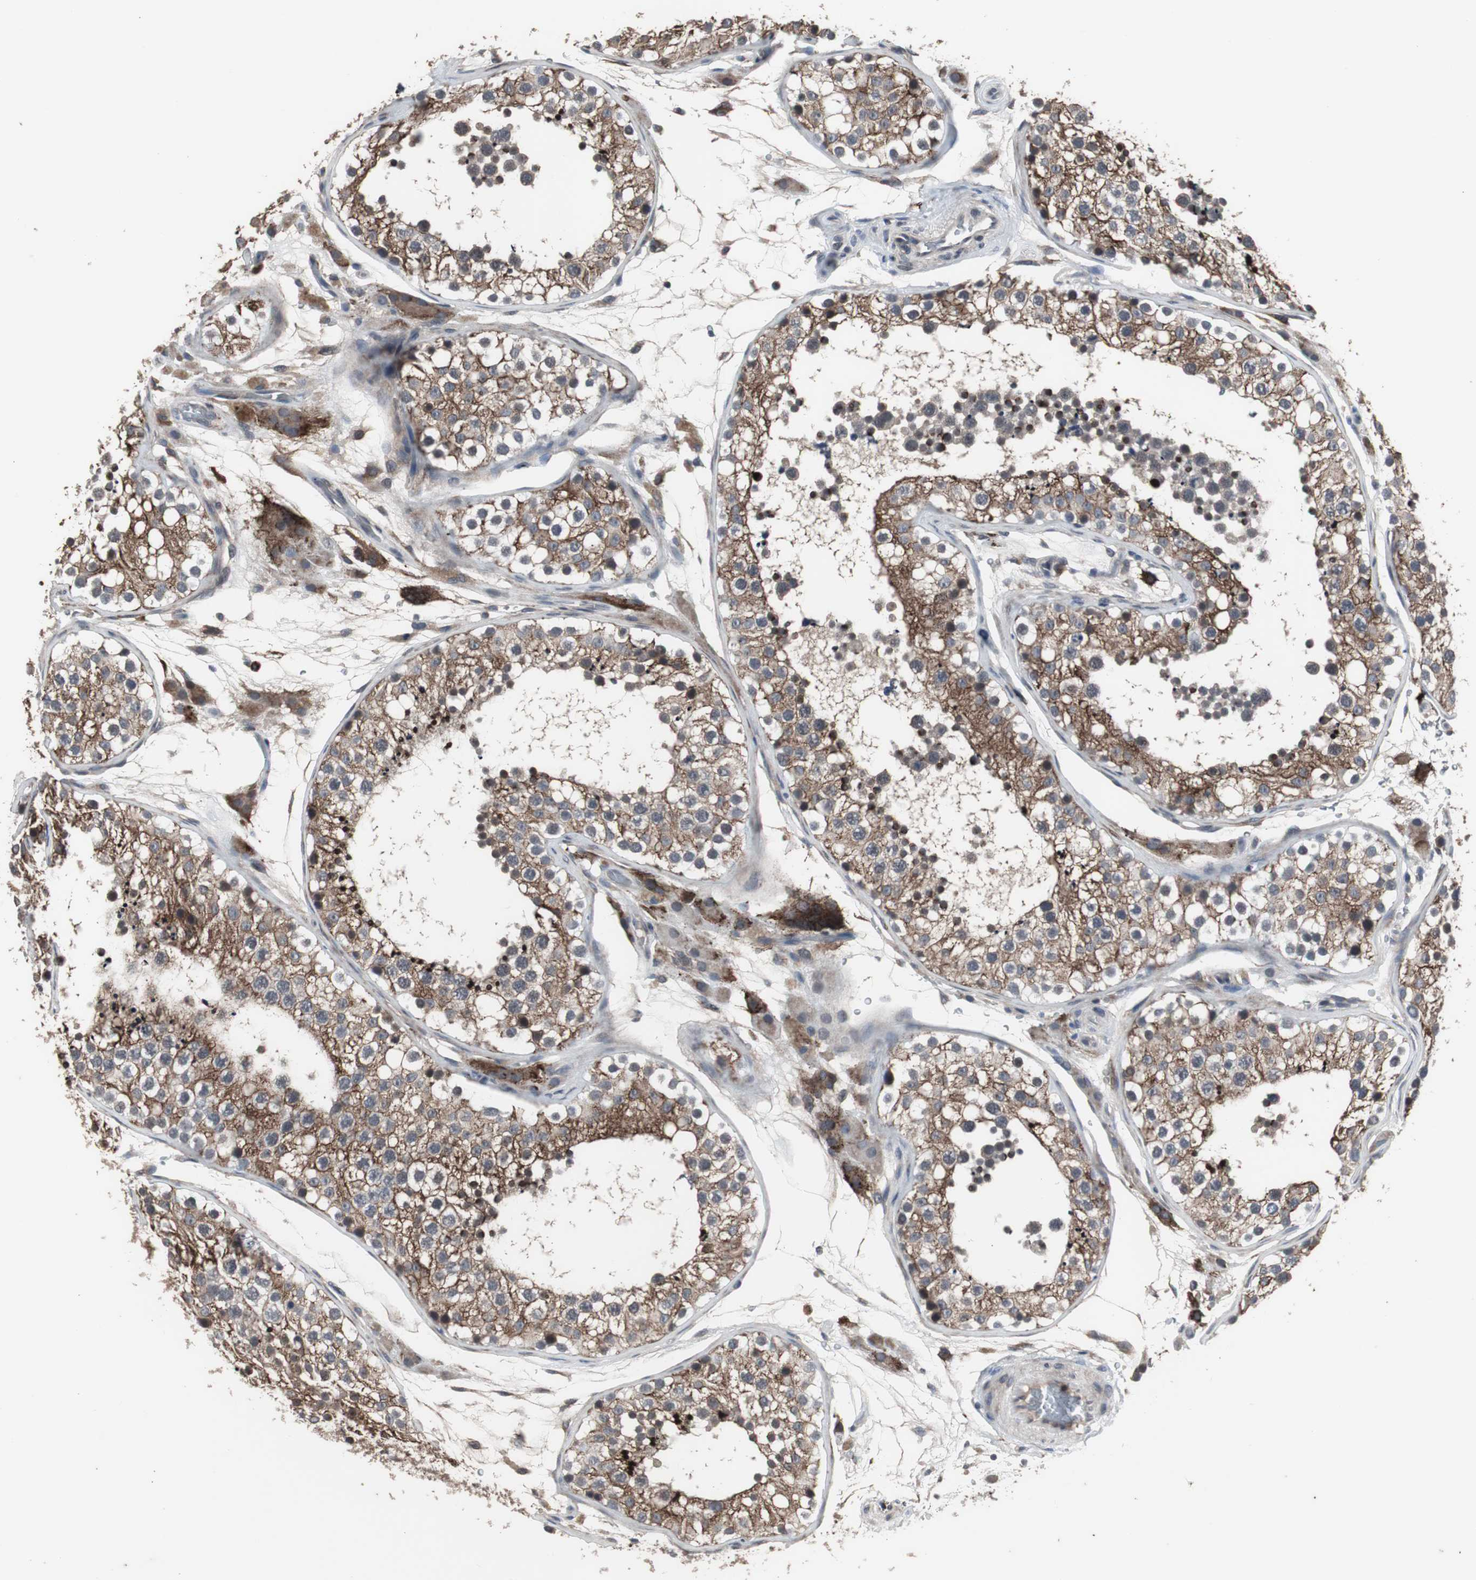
{"staining": {"intensity": "moderate", "quantity": ">75%", "location": "cytoplasmic/membranous"}, "tissue": "testis", "cell_type": "Cells in seminiferous ducts", "image_type": "normal", "snomed": [{"axis": "morphology", "description": "Normal tissue, NOS"}, {"axis": "topography", "description": "Testis"}], "caption": "Immunohistochemical staining of normal testis demonstrates medium levels of moderate cytoplasmic/membranous expression in about >75% of cells in seminiferous ducts.", "gene": "CRADD", "patient": {"sex": "male", "age": 26}}